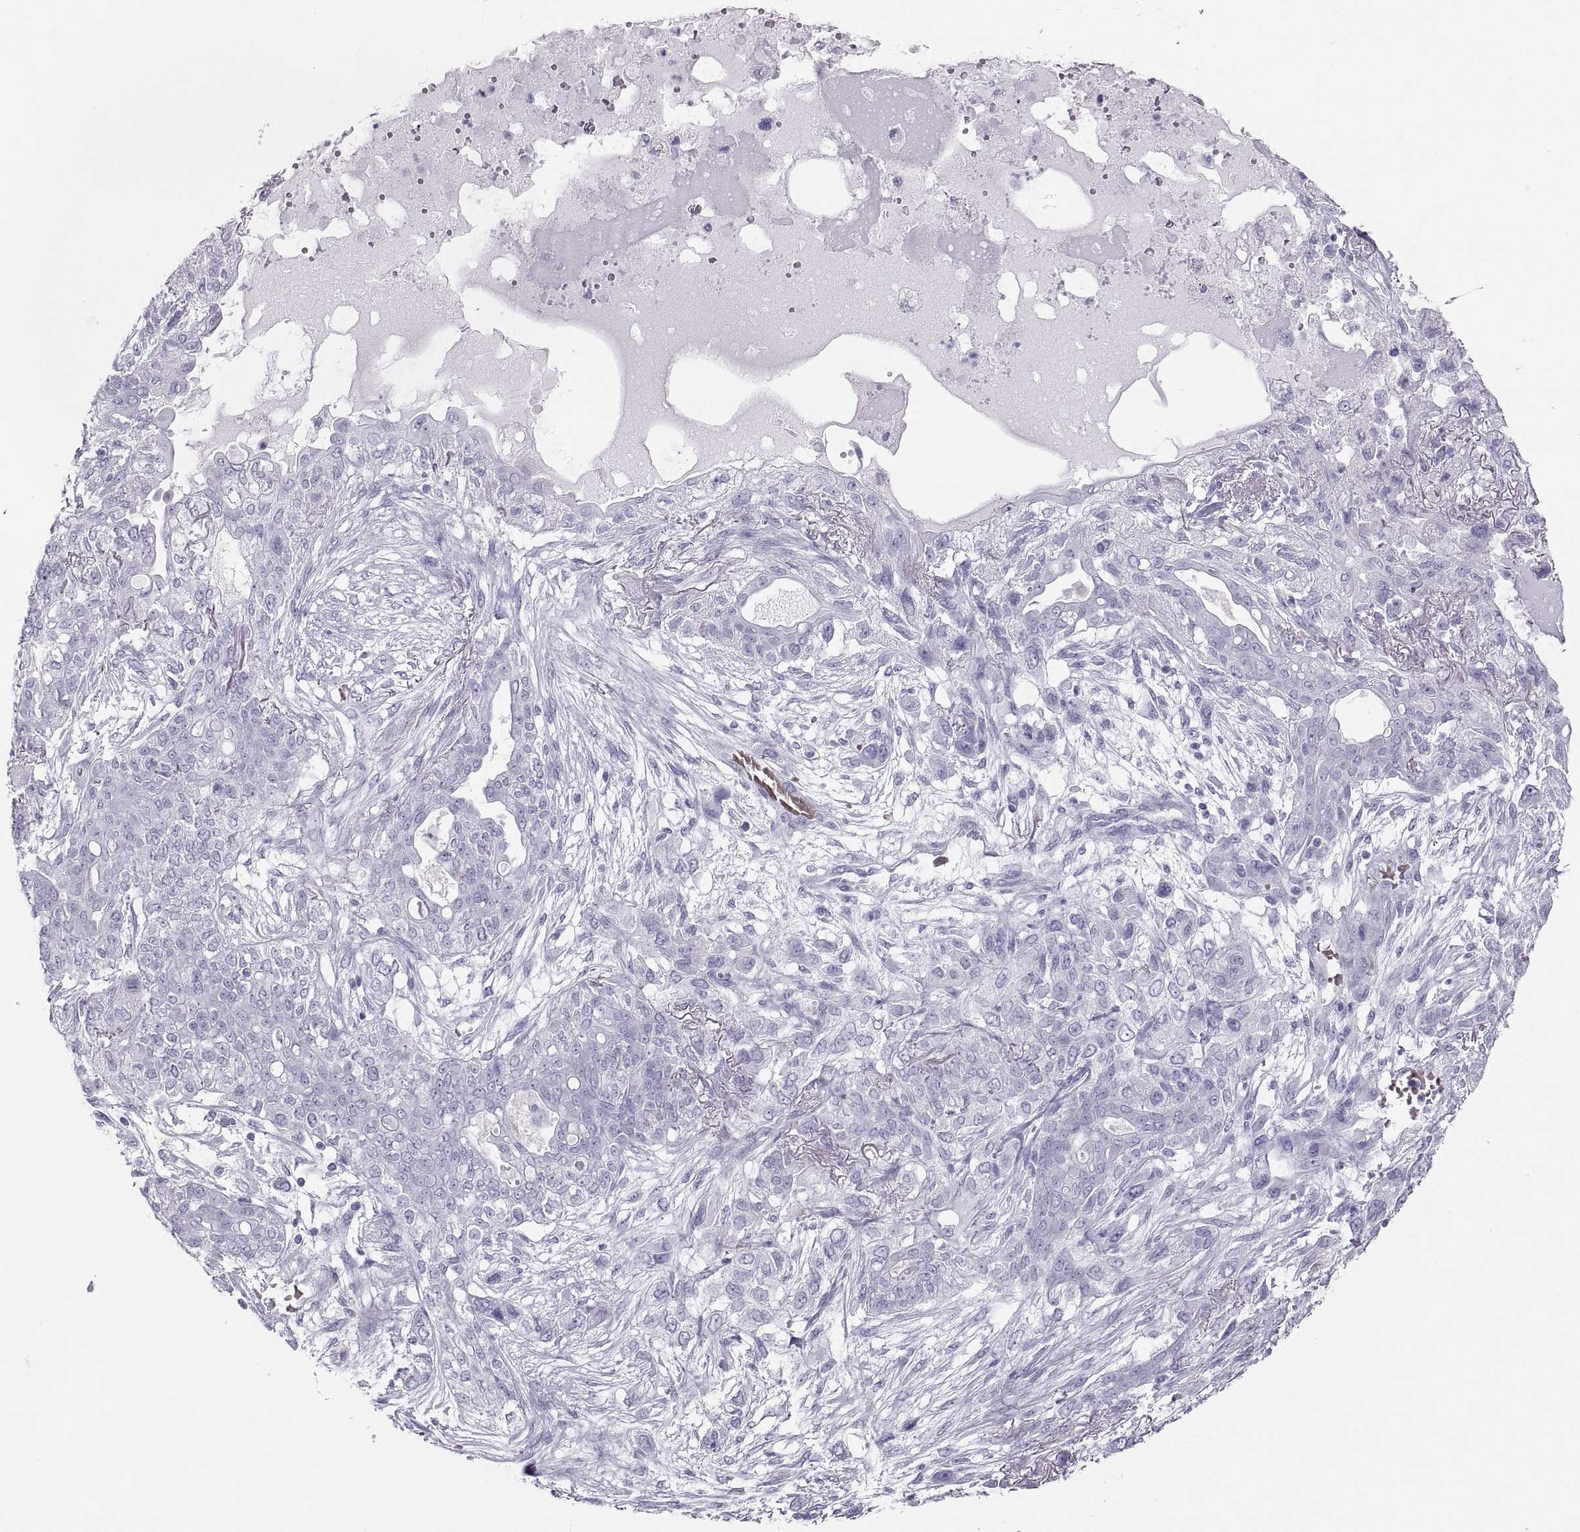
{"staining": {"intensity": "negative", "quantity": "none", "location": "none"}, "tissue": "lung cancer", "cell_type": "Tumor cells", "image_type": "cancer", "snomed": [{"axis": "morphology", "description": "Squamous cell carcinoma, NOS"}, {"axis": "topography", "description": "Lung"}], "caption": "Tumor cells show no significant protein expression in squamous cell carcinoma (lung).", "gene": "SEMG1", "patient": {"sex": "female", "age": 70}}